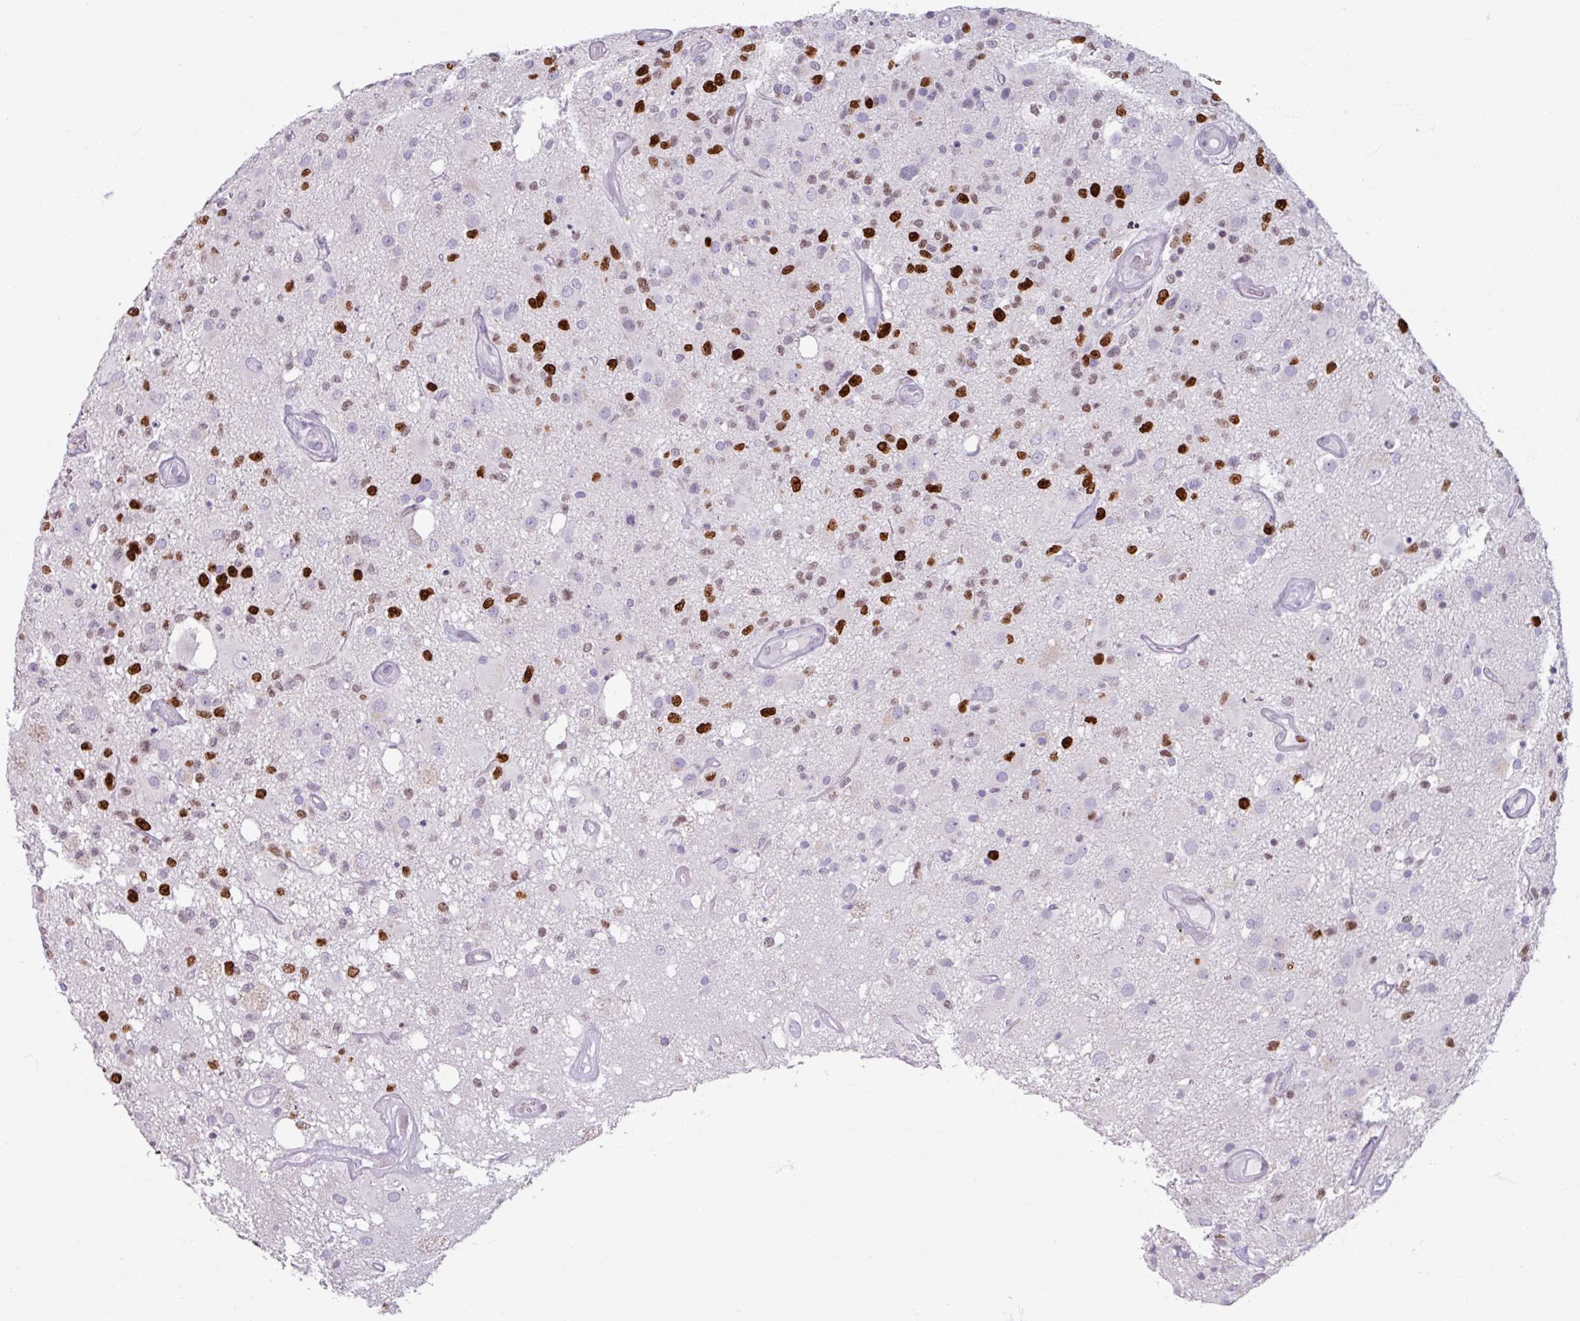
{"staining": {"intensity": "strong", "quantity": "<25%", "location": "nuclear"}, "tissue": "glioma", "cell_type": "Tumor cells", "image_type": "cancer", "snomed": [{"axis": "morphology", "description": "Glioma, malignant, High grade"}, {"axis": "morphology", "description": "Glioblastoma, NOS"}, {"axis": "topography", "description": "Brain"}], "caption": "Malignant glioma (high-grade) stained for a protein exhibits strong nuclear positivity in tumor cells. (Brightfield microscopy of DAB IHC at high magnification).", "gene": "ATAD2", "patient": {"sex": "male", "age": 60}}